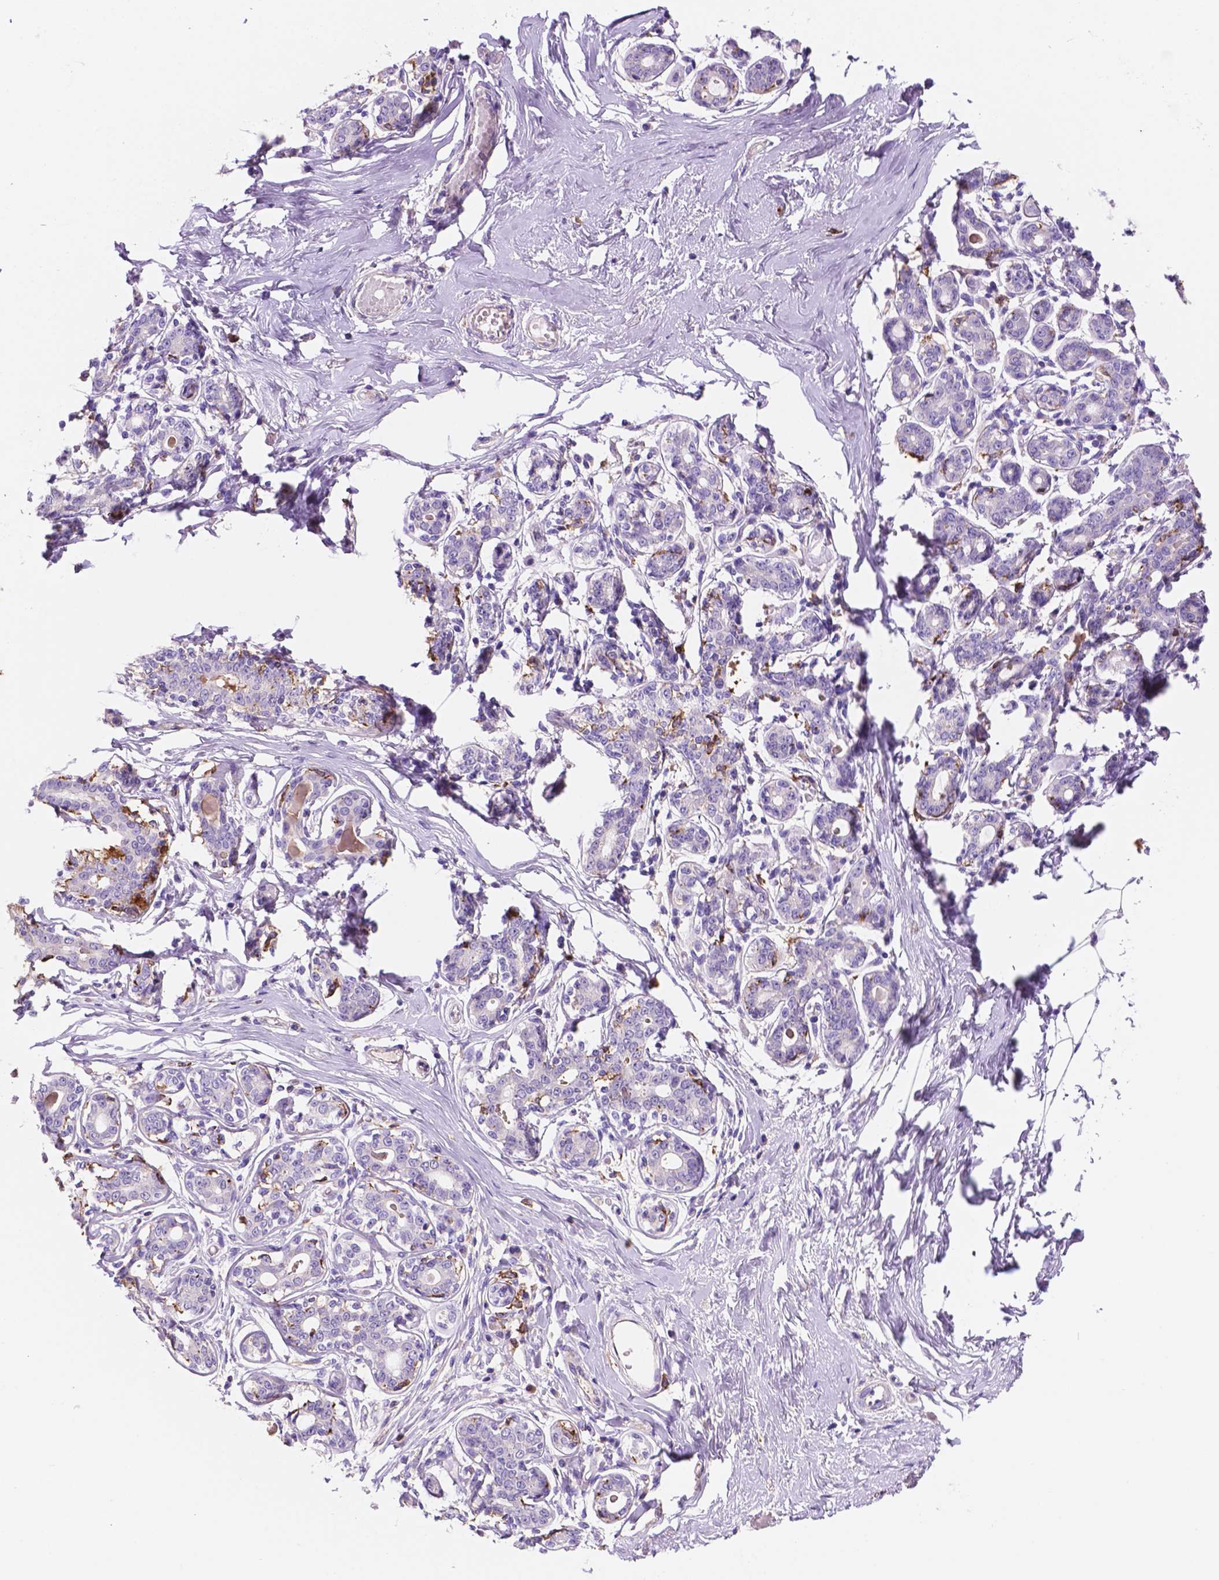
{"staining": {"intensity": "negative", "quantity": "none", "location": "none"}, "tissue": "breast", "cell_type": "Adipocytes", "image_type": "normal", "snomed": [{"axis": "morphology", "description": "Normal tissue, NOS"}, {"axis": "topography", "description": "Skin"}, {"axis": "topography", "description": "Breast"}], "caption": "There is no significant expression in adipocytes of breast. The staining is performed using DAB brown chromogen with nuclei counter-stained in using hematoxylin.", "gene": "MKRN2OS", "patient": {"sex": "female", "age": 43}}